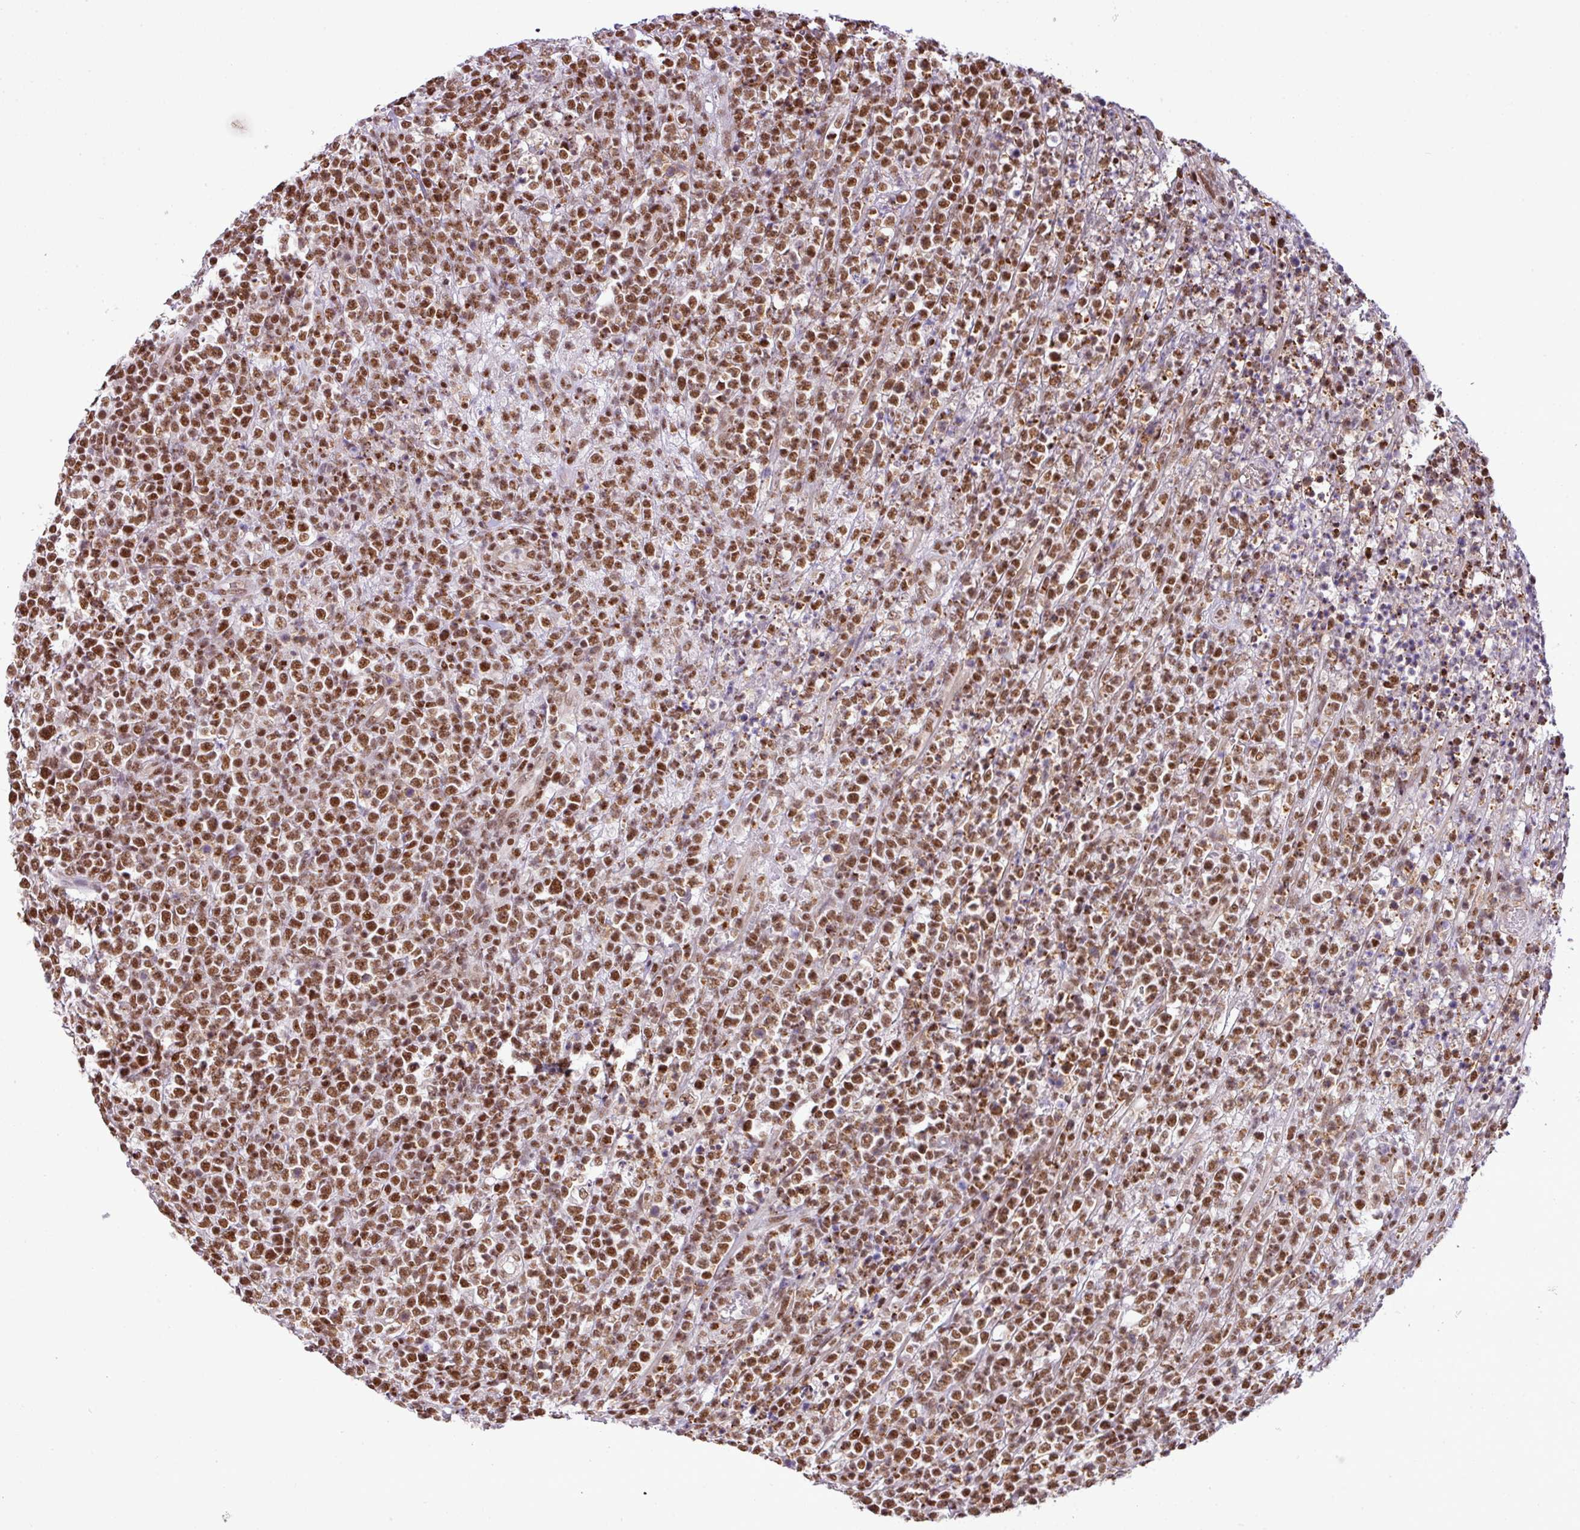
{"staining": {"intensity": "moderate", "quantity": ">75%", "location": "nuclear"}, "tissue": "lymphoma", "cell_type": "Tumor cells", "image_type": "cancer", "snomed": [{"axis": "morphology", "description": "Malignant lymphoma, non-Hodgkin's type, High grade"}, {"axis": "topography", "description": "Colon"}], "caption": "Moderate nuclear protein staining is present in approximately >75% of tumor cells in lymphoma. Using DAB (brown) and hematoxylin (blue) stains, captured at high magnification using brightfield microscopy.", "gene": "PGAP4", "patient": {"sex": "female", "age": 53}}